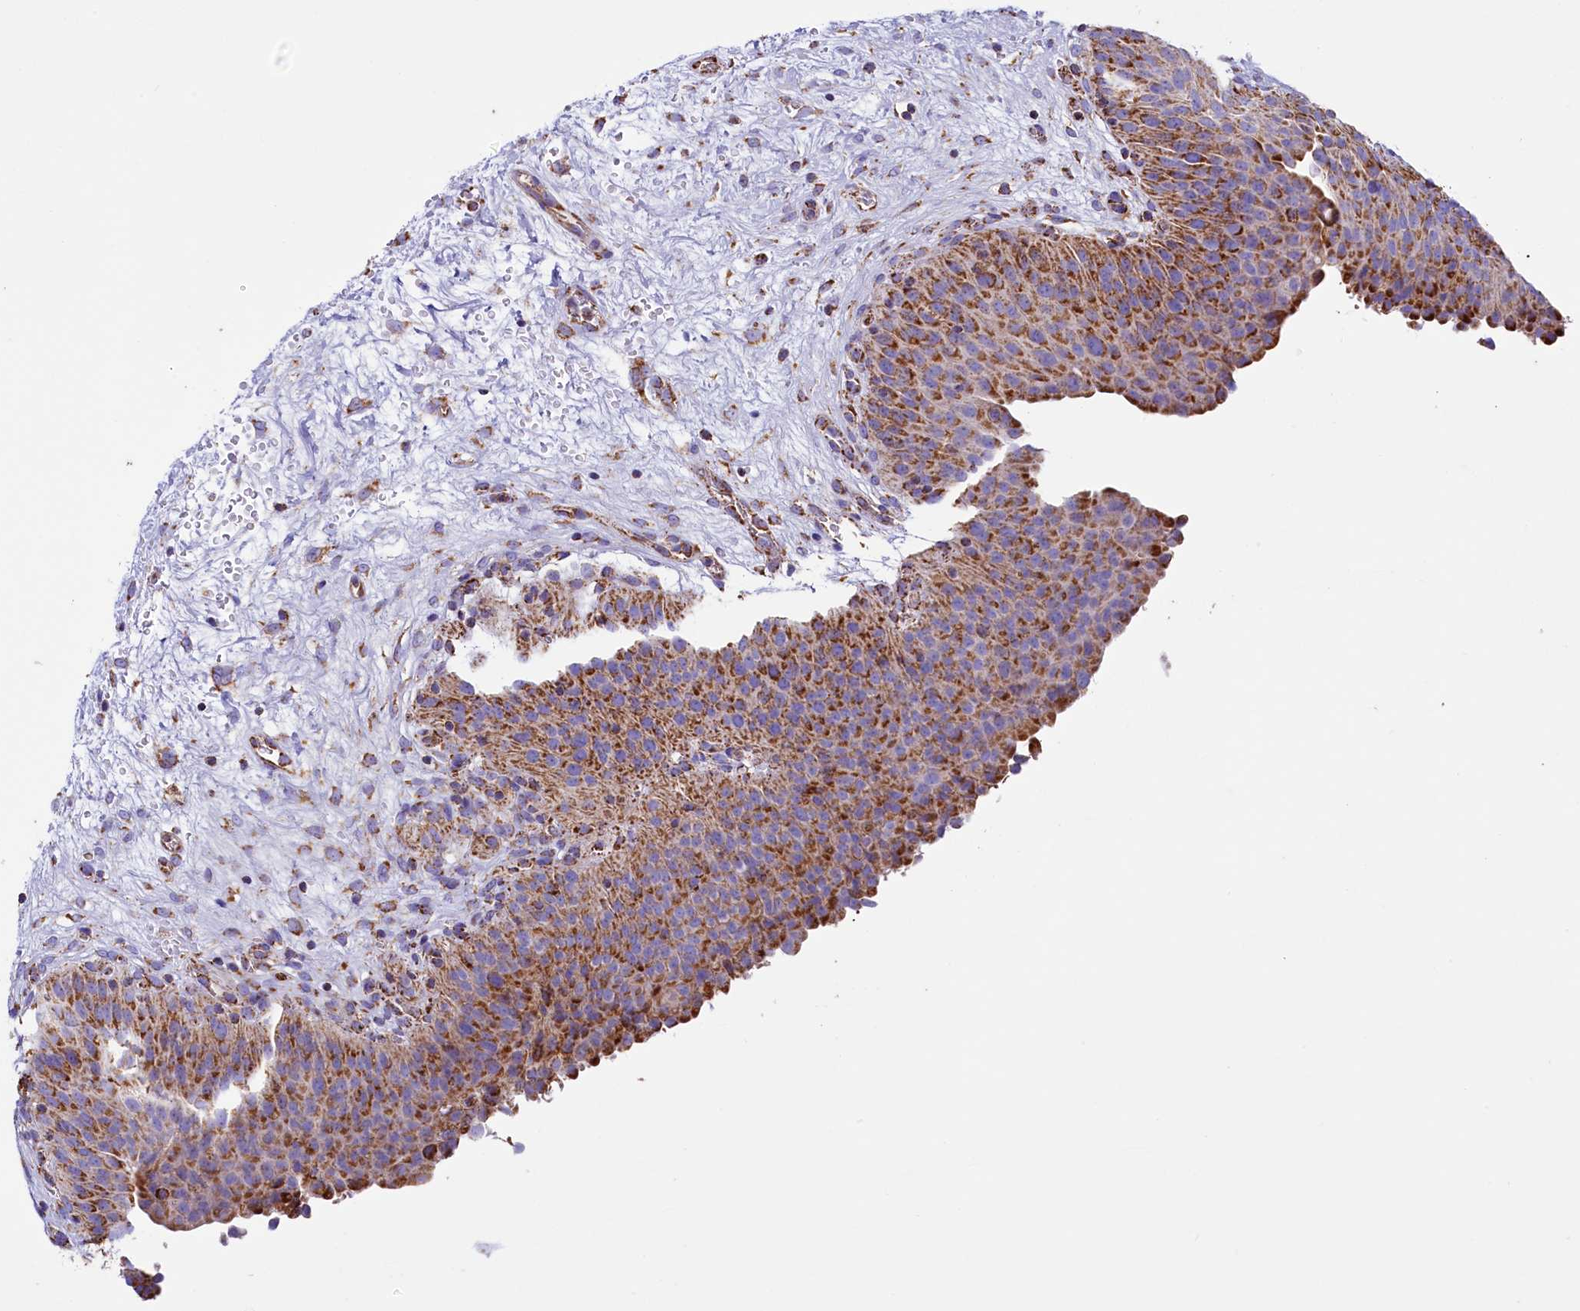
{"staining": {"intensity": "moderate", "quantity": ">75%", "location": "cytoplasmic/membranous"}, "tissue": "urinary bladder", "cell_type": "Urothelial cells", "image_type": "normal", "snomed": [{"axis": "morphology", "description": "Normal tissue, NOS"}, {"axis": "morphology", "description": "Dysplasia, NOS"}, {"axis": "topography", "description": "Urinary bladder"}], "caption": "Immunohistochemical staining of unremarkable urinary bladder reveals >75% levels of moderate cytoplasmic/membranous protein staining in about >75% of urothelial cells.", "gene": "IDH3A", "patient": {"sex": "male", "age": 35}}